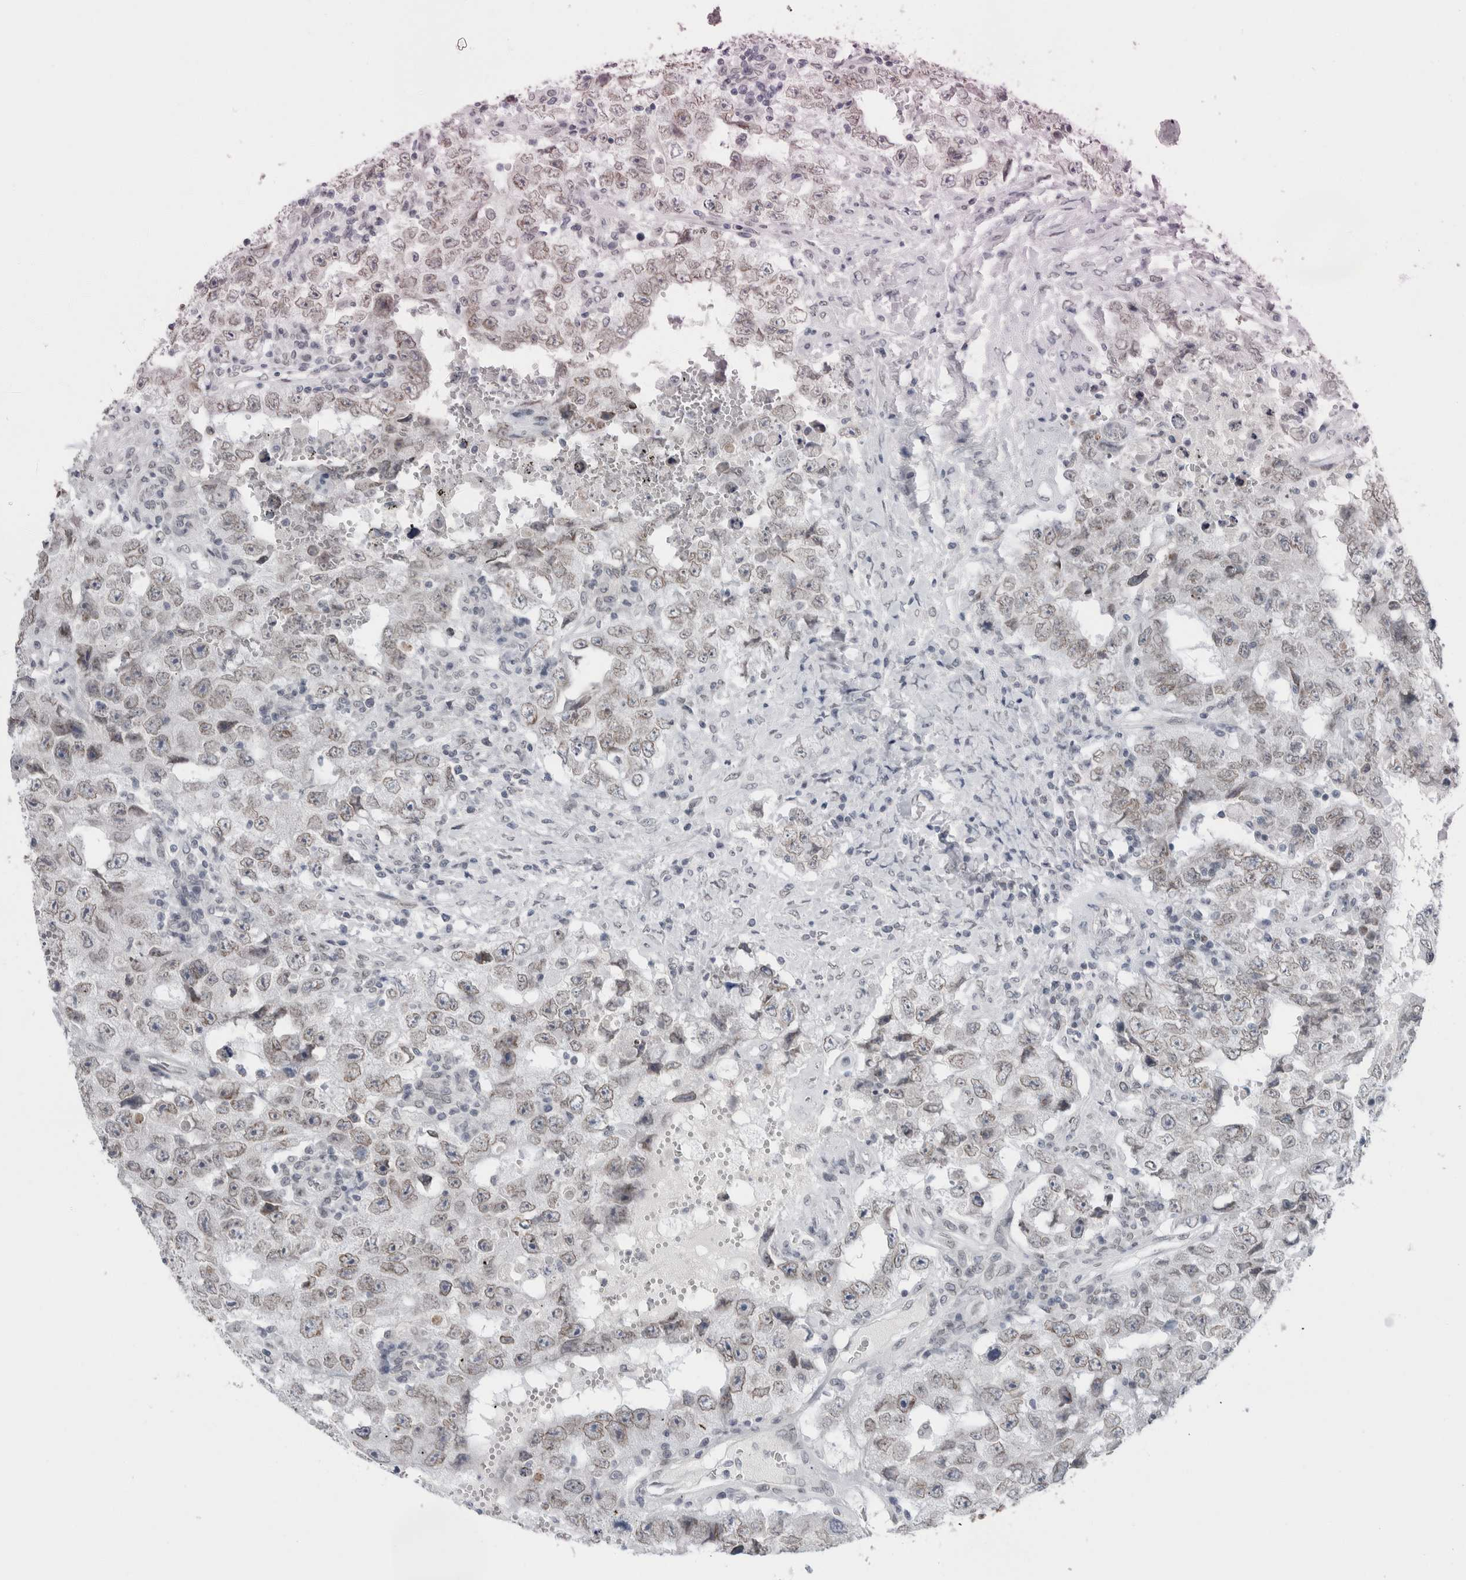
{"staining": {"intensity": "weak", "quantity": ">75%", "location": "cytoplasmic/membranous,nuclear"}, "tissue": "testis cancer", "cell_type": "Tumor cells", "image_type": "cancer", "snomed": [{"axis": "morphology", "description": "Carcinoma, Embryonal, NOS"}, {"axis": "topography", "description": "Testis"}], "caption": "Testis embryonal carcinoma was stained to show a protein in brown. There is low levels of weak cytoplasmic/membranous and nuclear positivity in about >75% of tumor cells.", "gene": "ZNF770", "patient": {"sex": "male", "age": 26}}